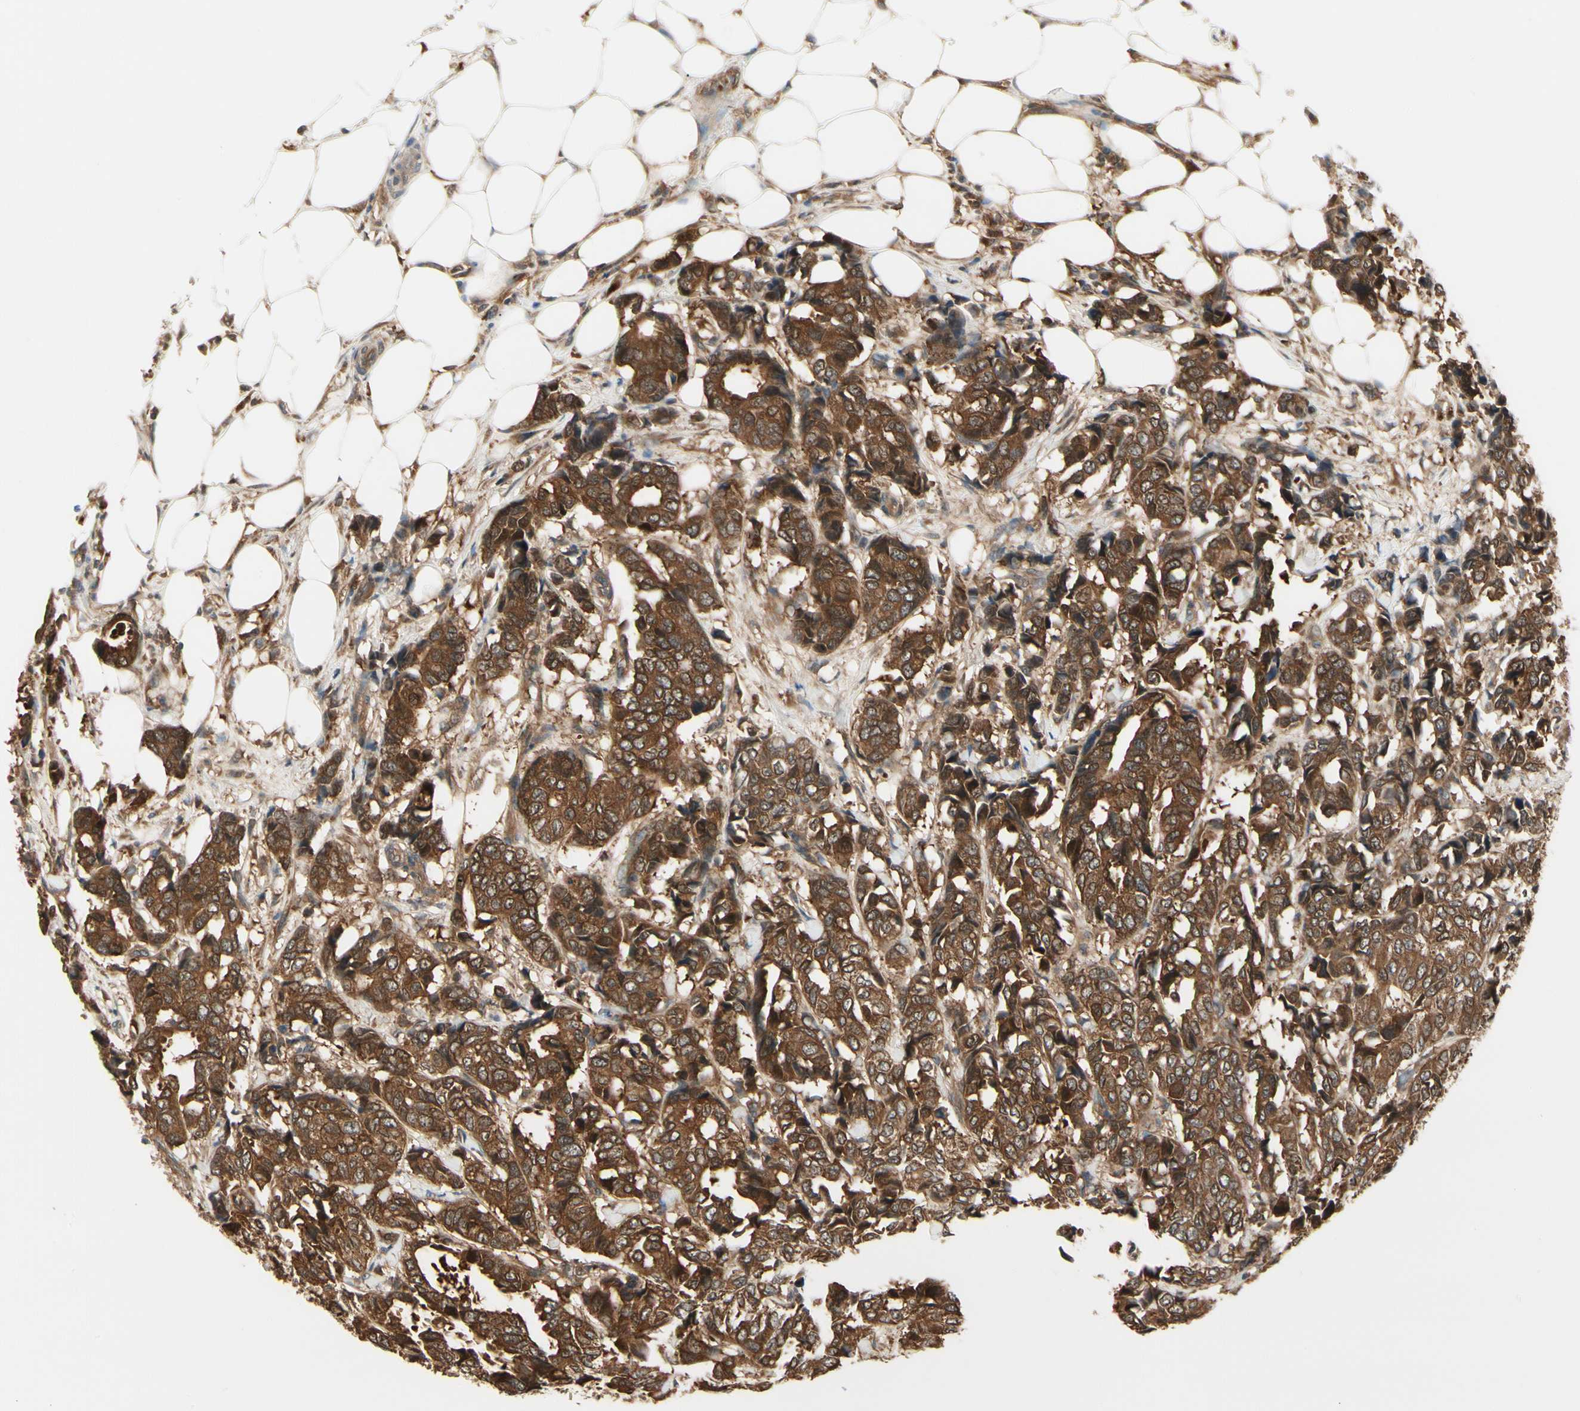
{"staining": {"intensity": "strong", "quantity": ">75%", "location": "cytoplasmic/membranous,nuclear"}, "tissue": "breast cancer", "cell_type": "Tumor cells", "image_type": "cancer", "snomed": [{"axis": "morphology", "description": "Duct carcinoma"}, {"axis": "topography", "description": "Breast"}], "caption": "An image of invasive ductal carcinoma (breast) stained for a protein exhibits strong cytoplasmic/membranous and nuclear brown staining in tumor cells. (brown staining indicates protein expression, while blue staining denotes nuclei).", "gene": "NME1-NME2", "patient": {"sex": "female", "age": 87}}